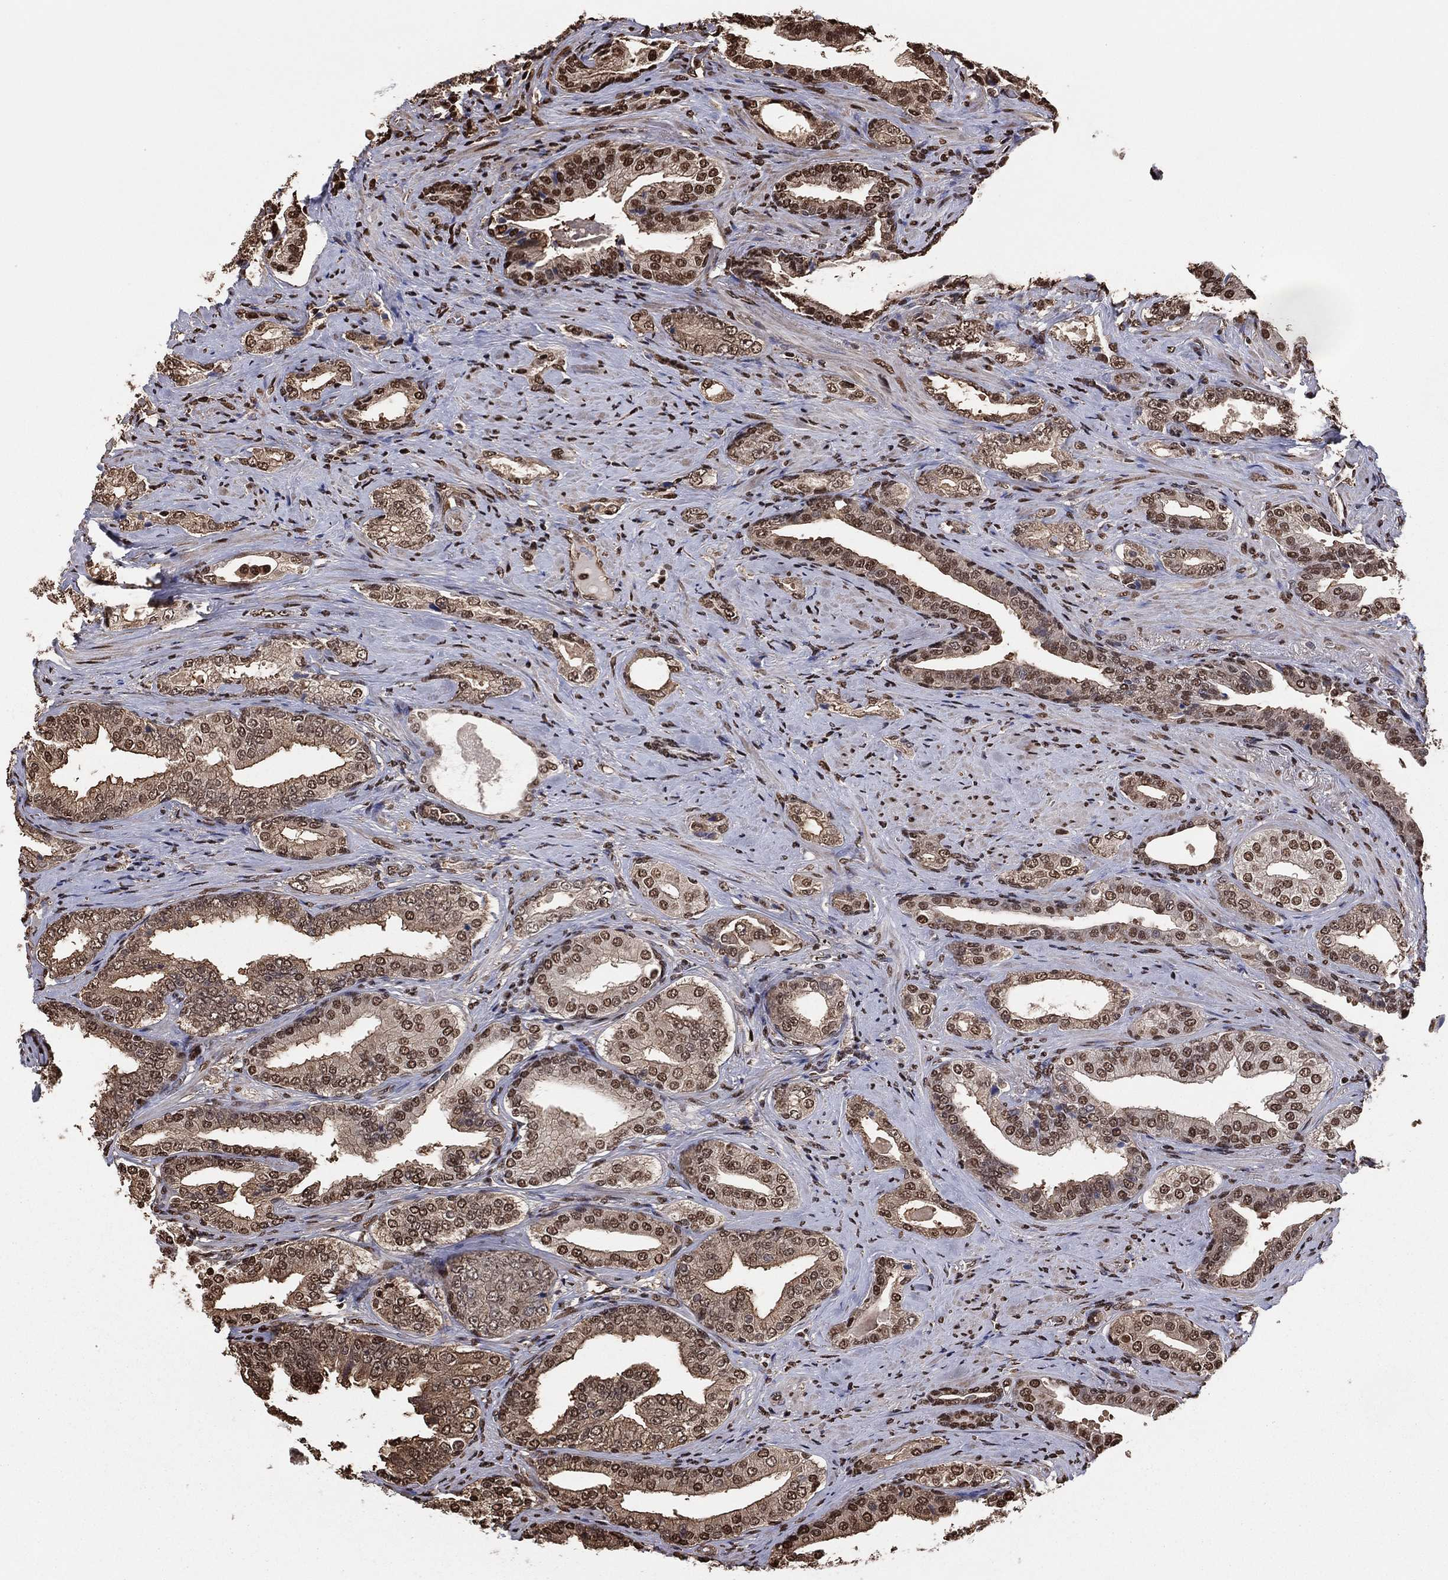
{"staining": {"intensity": "moderate", "quantity": "25%-75%", "location": "cytoplasmic/membranous,nuclear"}, "tissue": "prostate cancer", "cell_type": "Tumor cells", "image_type": "cancer", "snomed": [{"axis": "morphology", "description": "Adenocarcinoma, Low grade"}, {"axis": "topography", "description": "Prostate and seminal vesicle, NOS"}], "caption": "Human prostate cancer stained for a protein (brown) shows moderate cytoplasmic/membranous and nuclear positive expression in about 25%-75% of tumor cells.", "gene": "GAPDH", "patient": {"sex": "male", "age": 61}}